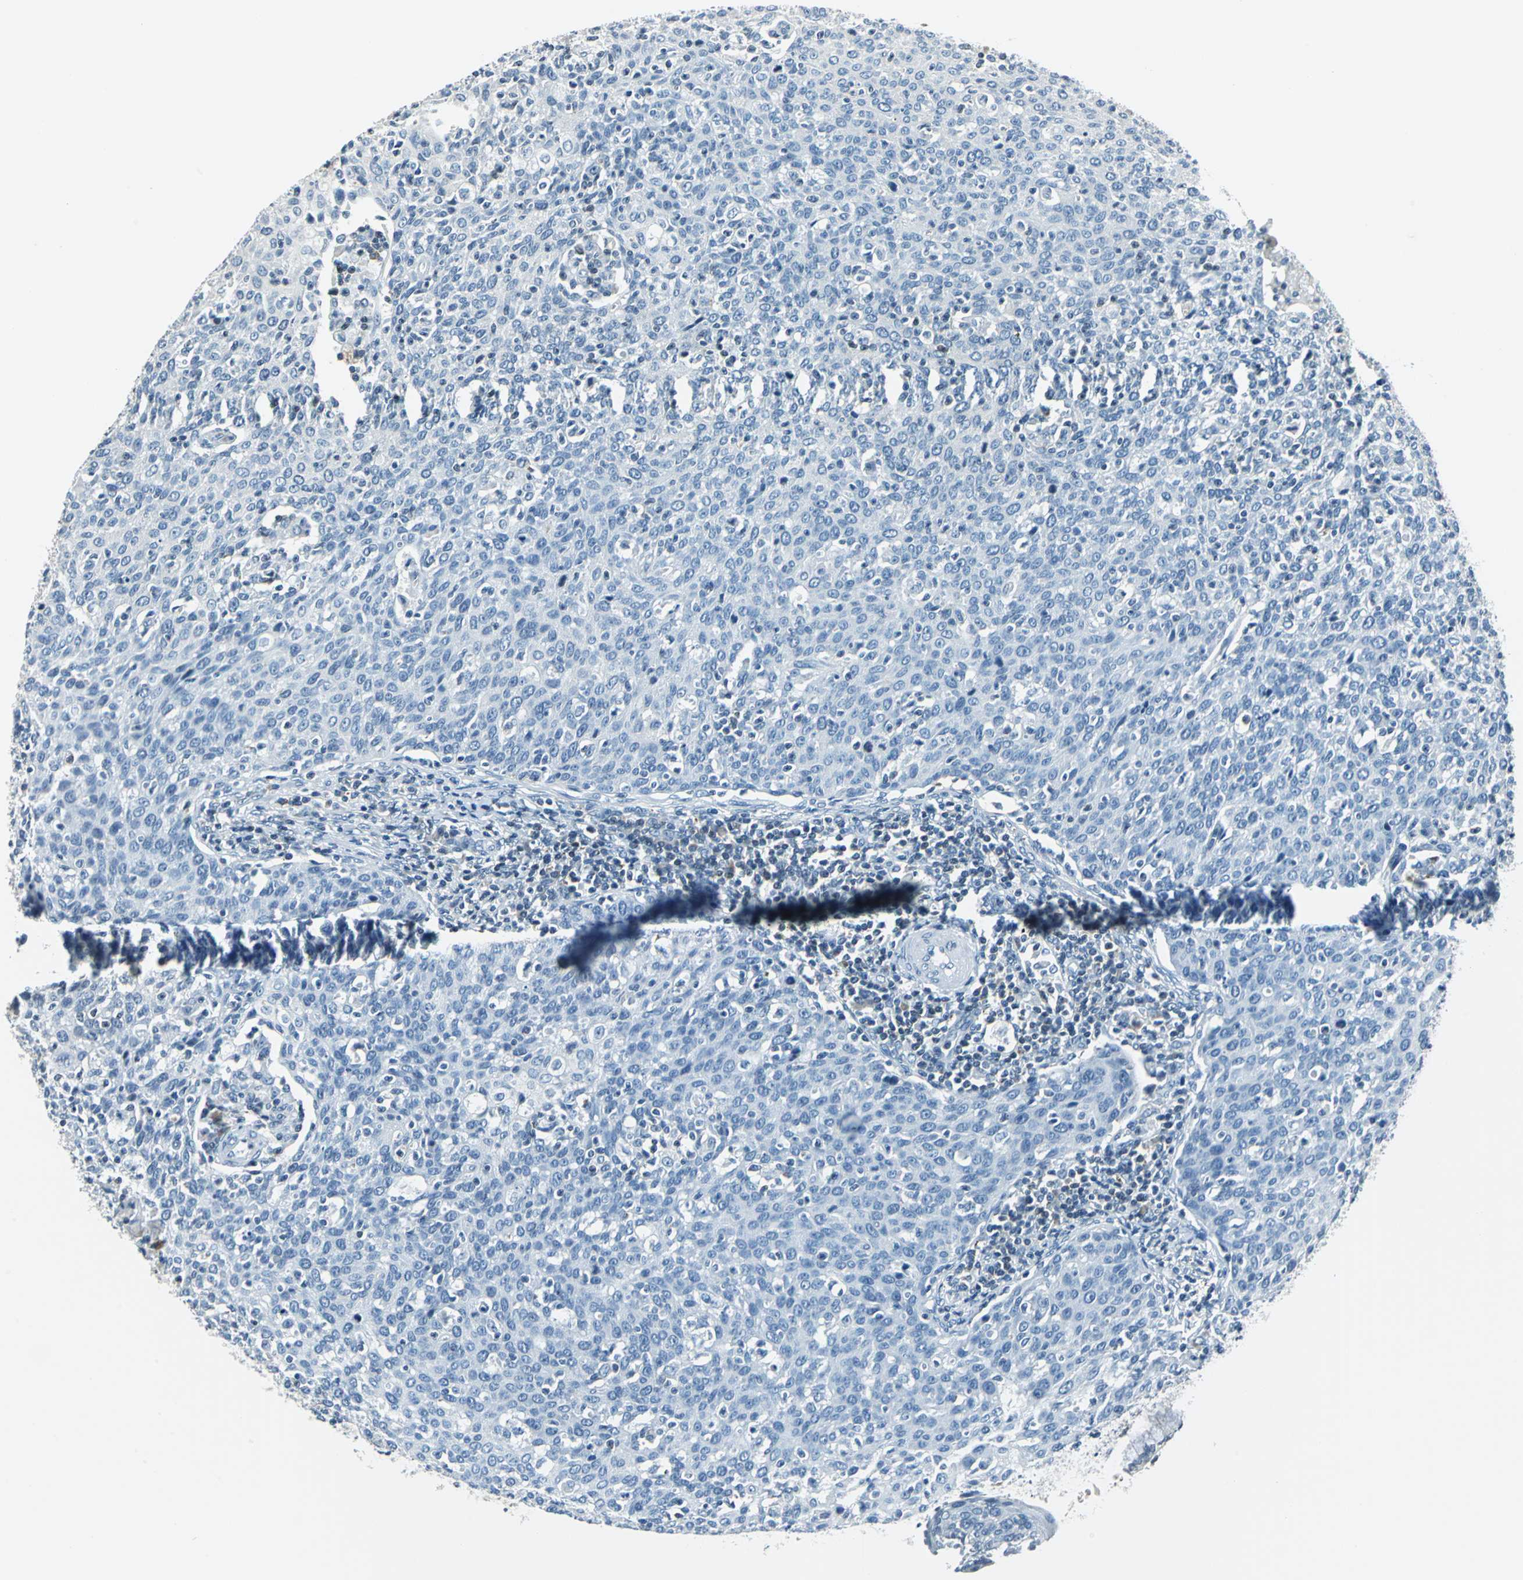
{"staining": {"intensity": "negative", "quantity": "none", "location": "none"}, "tissue": "cervical cancer", "cell_type": "Tumor cells", "image_type": "cancer", "snomed": [{"axis": "morphology", "description": "Squamous cell carcinoma, NOS"}, {"axis": "topography", "description": "Cervix"}], "caption": "This is an immunohistochemistry micrograph of human cervical cancer. There is no expression in tumor cells.", "gene": "HCFC2", "patient": {"sex": "female", "age": 38}}